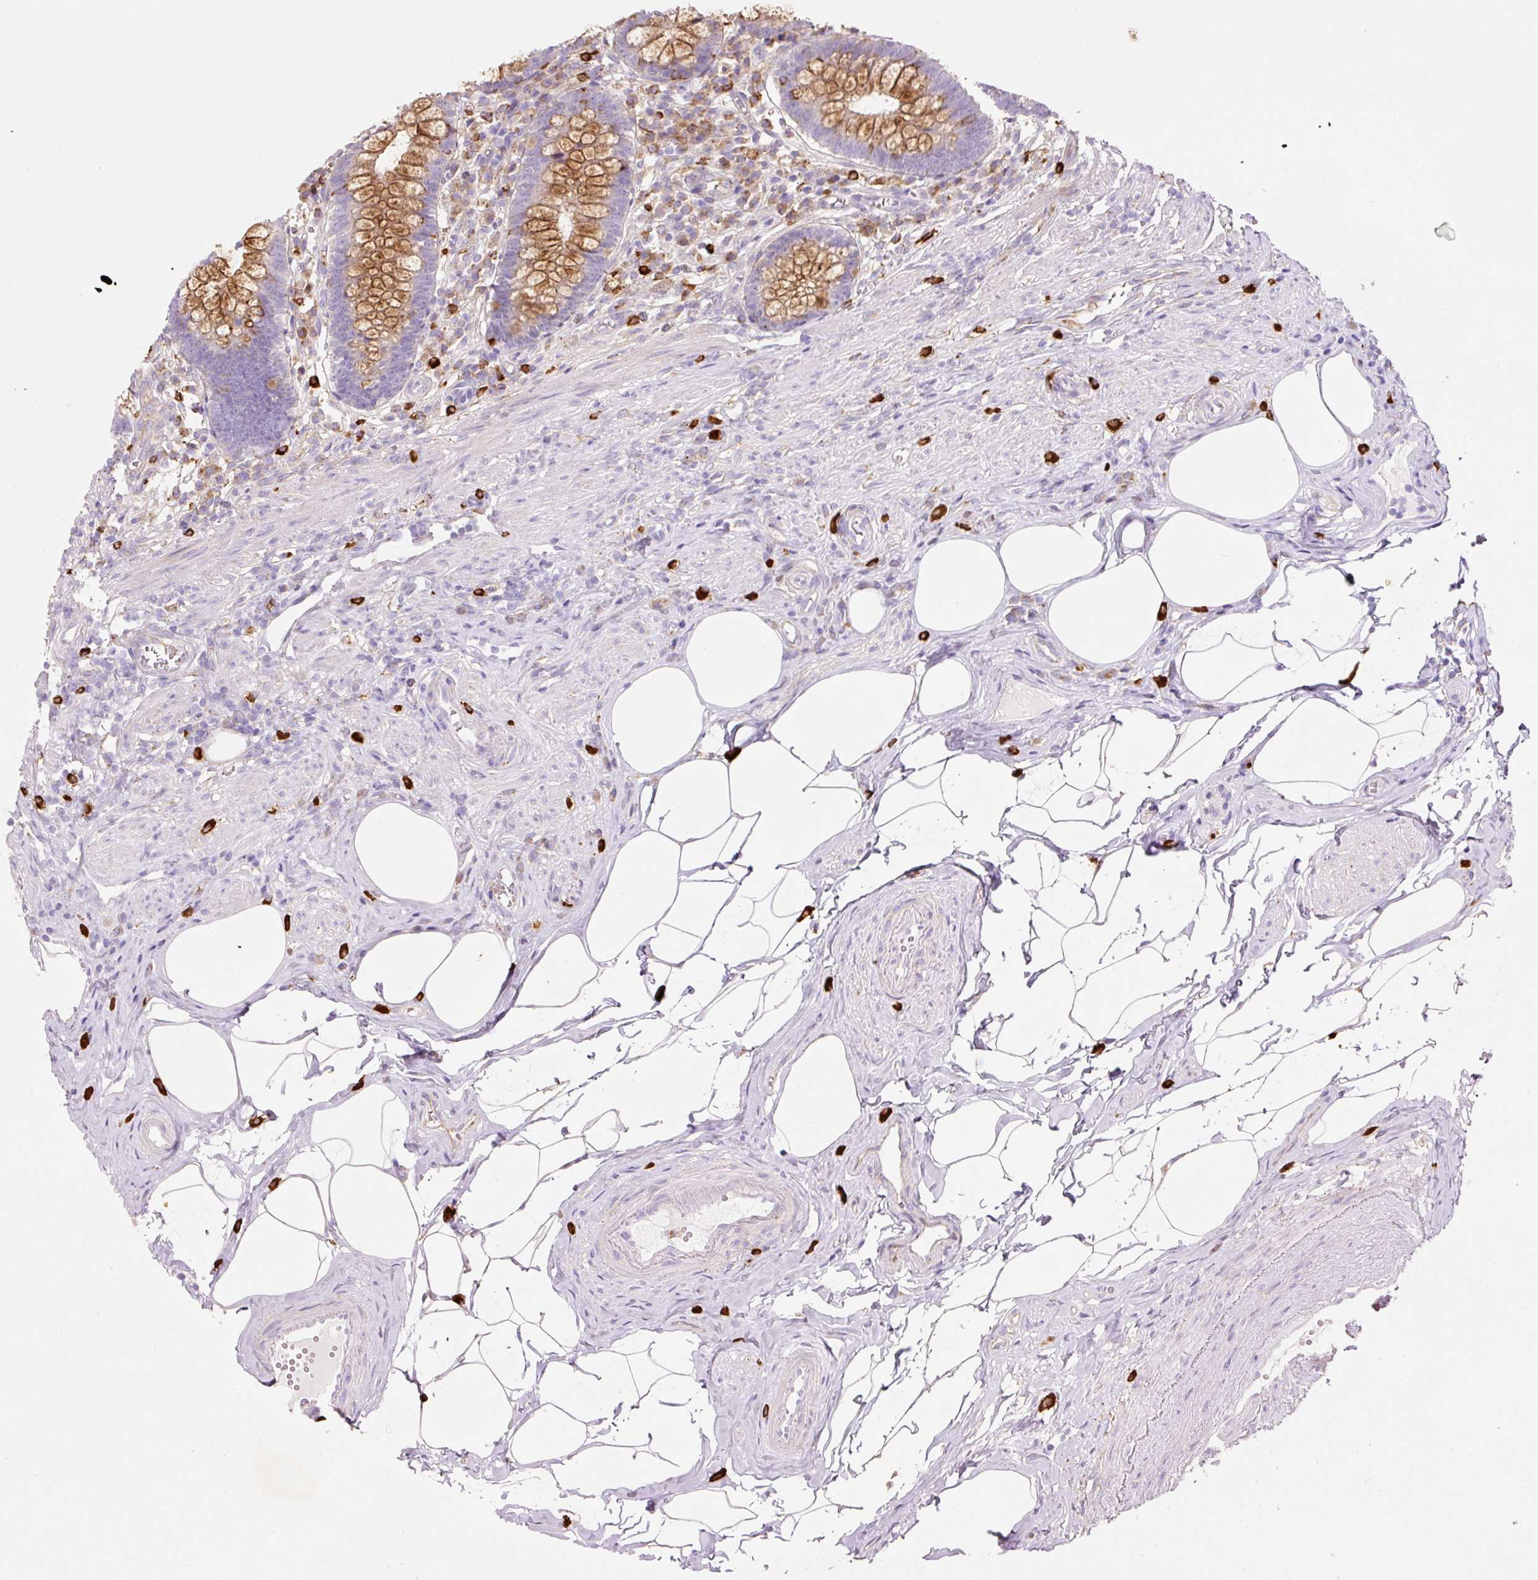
{"staining": {"intensity": "moderate", "quantity": ">75%", "location": "cytoplasmic/membranous"}, "tissue": "appendix", "cell_type": "Glandular cells", "image_type": "normal", "snomed": [{"axis": "morphology", "description": "Normal tissue, NOS"}, {"axis": "topography", "description": "Appendix"}], "caption": "Appendix was stained to show a protein in brown. There is medium levels of moderate cytoplasmic/membranous positivity in about >75% of glandular cells. (Brightfield microscopy of DAB IHC at high magnification).", "gene": "TMC8", "patient": {"sex": "female", "age": 56}}